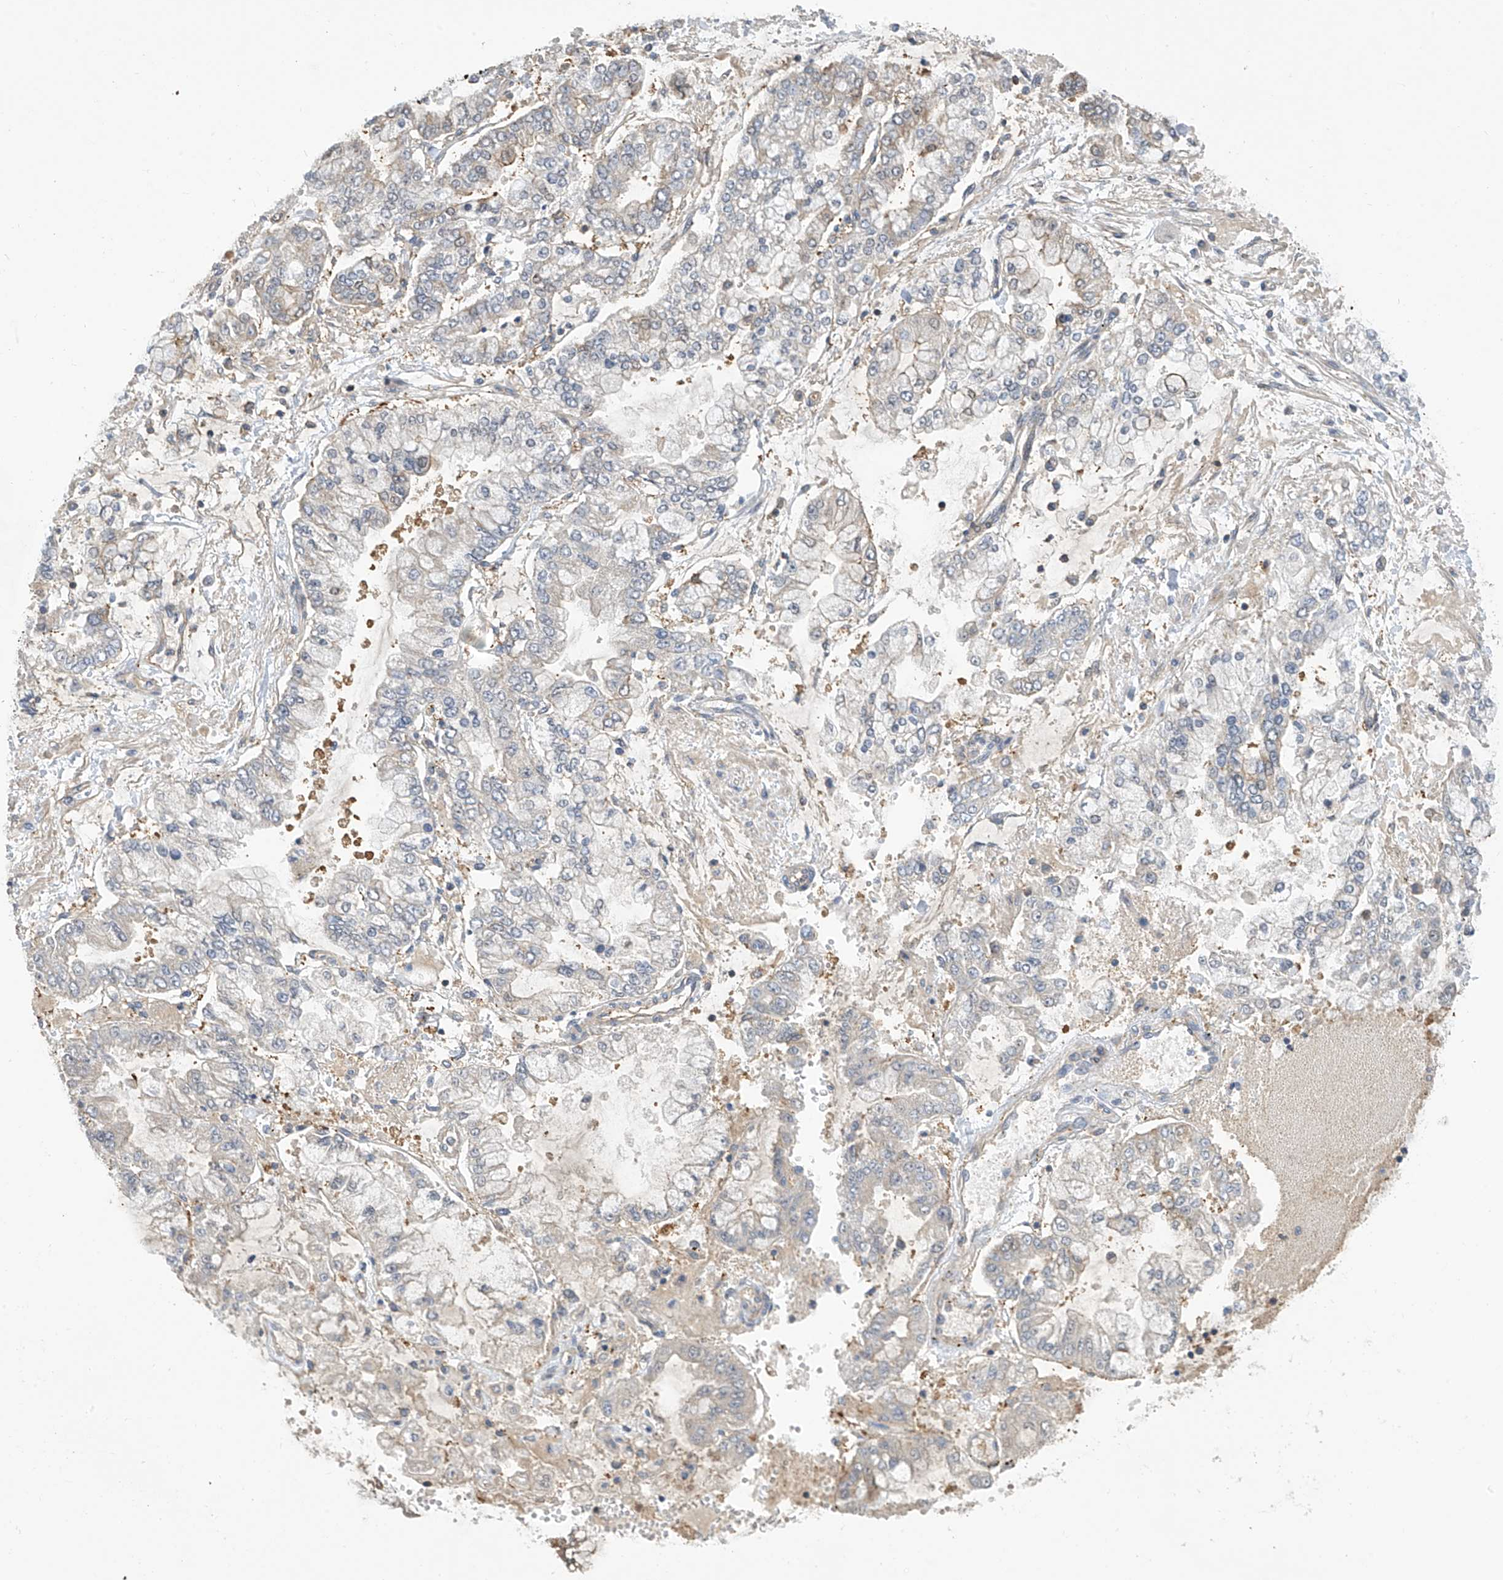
{"staining": {"intensity": "weak", "quantity": "<25%", "location": "nuclear"}, "tissue": "stomach cancer", "cell_type": "Tumor cells", "image_type": "cancer", "snomed": [{"axis": "morphology", "description": "Normal tissue, NOS"}, {"axis": "morphology", "description": "Adenocarcinoma, NOS"}, {"axis": "topography", "description": "Stomach, upper"}, {"axis": "topography", "description": "Stomach"}], "caption": "Tumor cells show no significant expression in stomach cancer.", "gene": "PMM1", "patient": {"sex": "male", "age": 76}}